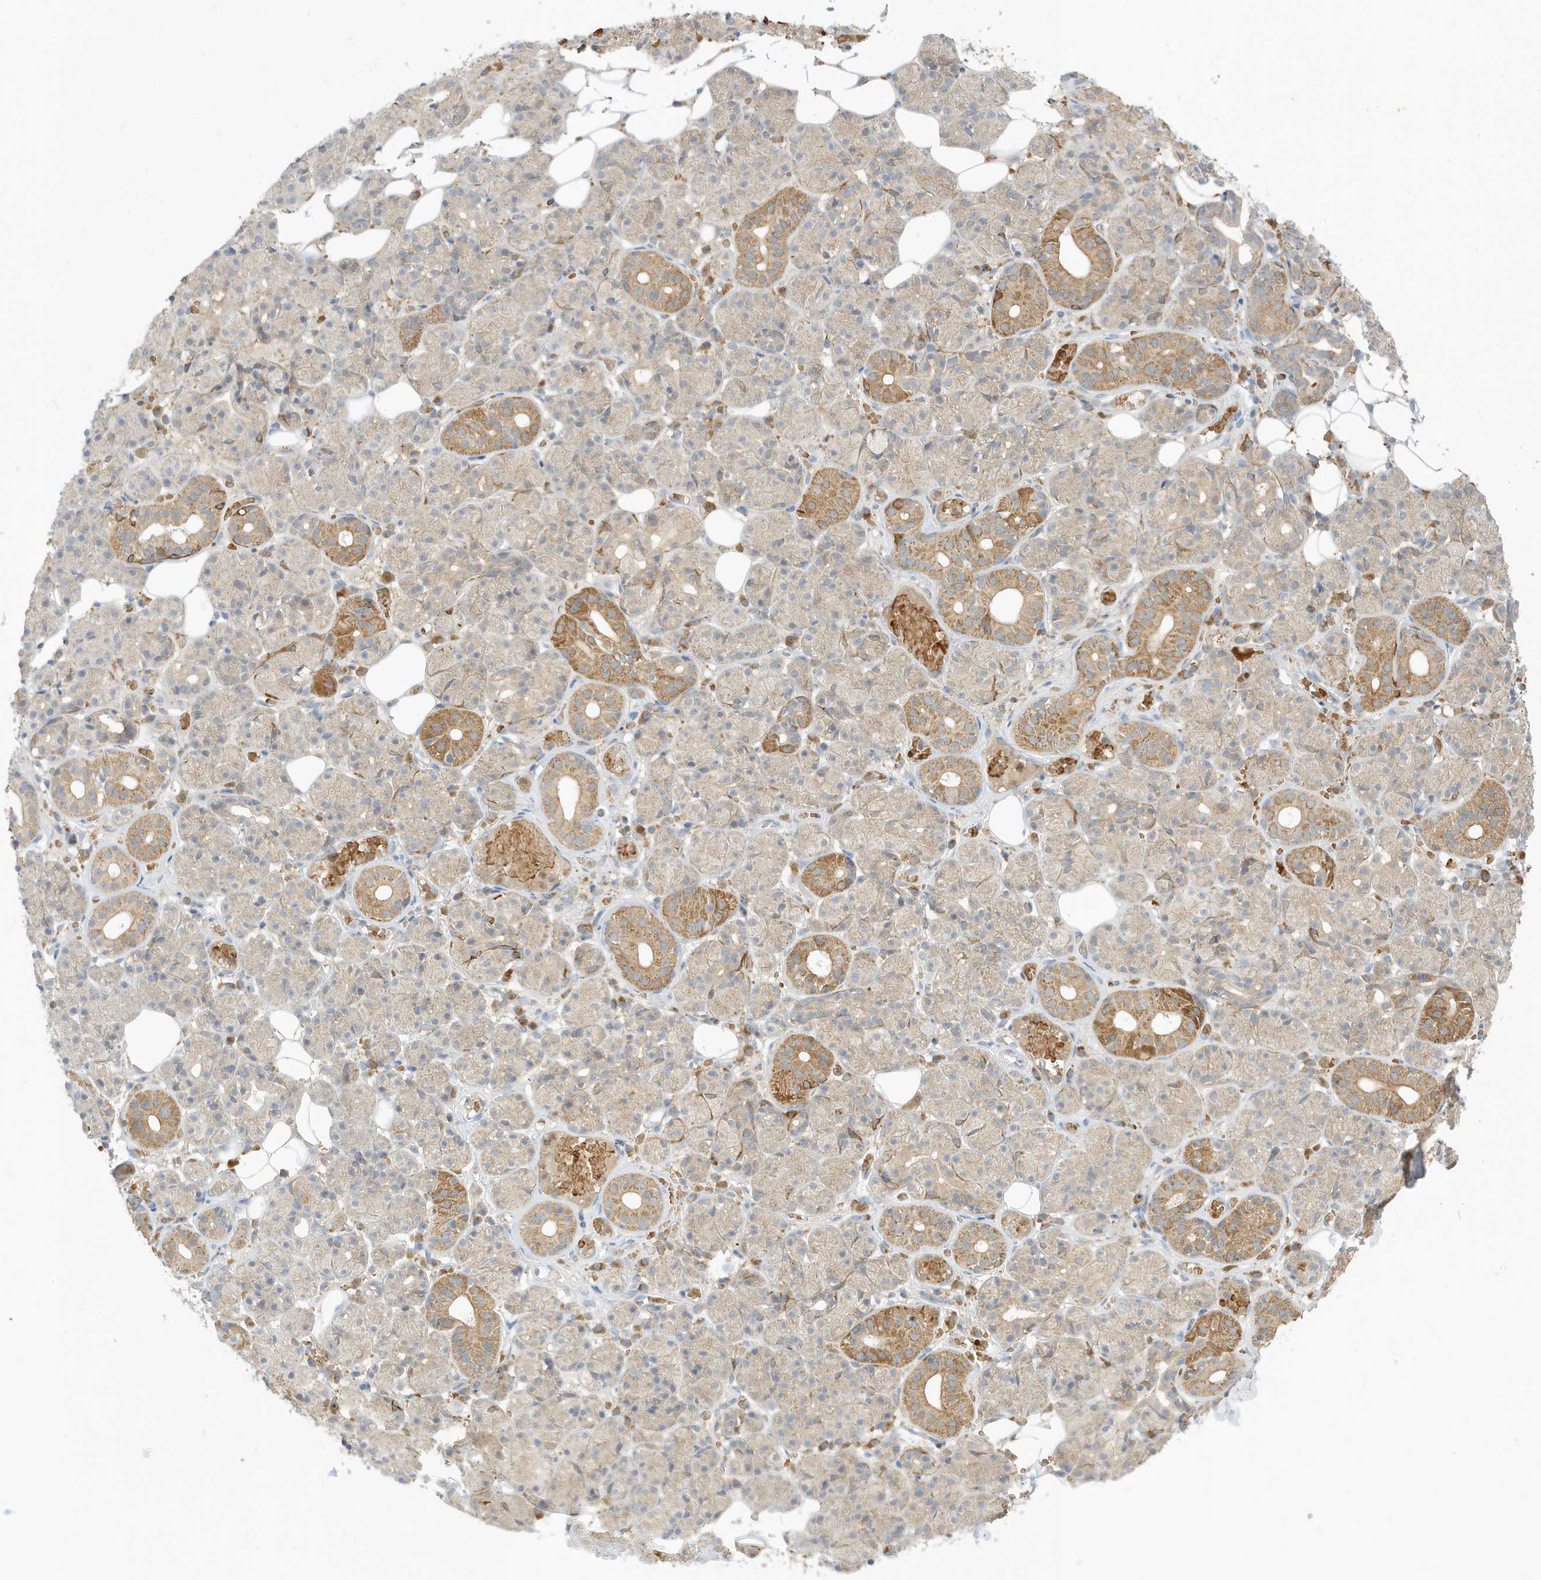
{"staining": {"intensity": "moderate", "quantity": "25%-75%", "location": "cytoplasmic/membranous"}, "tissue": "salivary gland", "cell_type": "Glandular cells", "image_type": "normal", "snomed": [{"axis": "morphology", "description": "Normal tissue, NOS"}, {"axis": "topography", "description": "Salivary gland"}], "caption": "Immunohistochemistry image of benign salivary gland stained for a protein (brown), which exhibits medium levels of moderate cytoplasmic/membranous positivity in approximately 25%-75% of glandular cells.", "gene": "NPPC", "patient": {"sex": "male", "age": 63}}